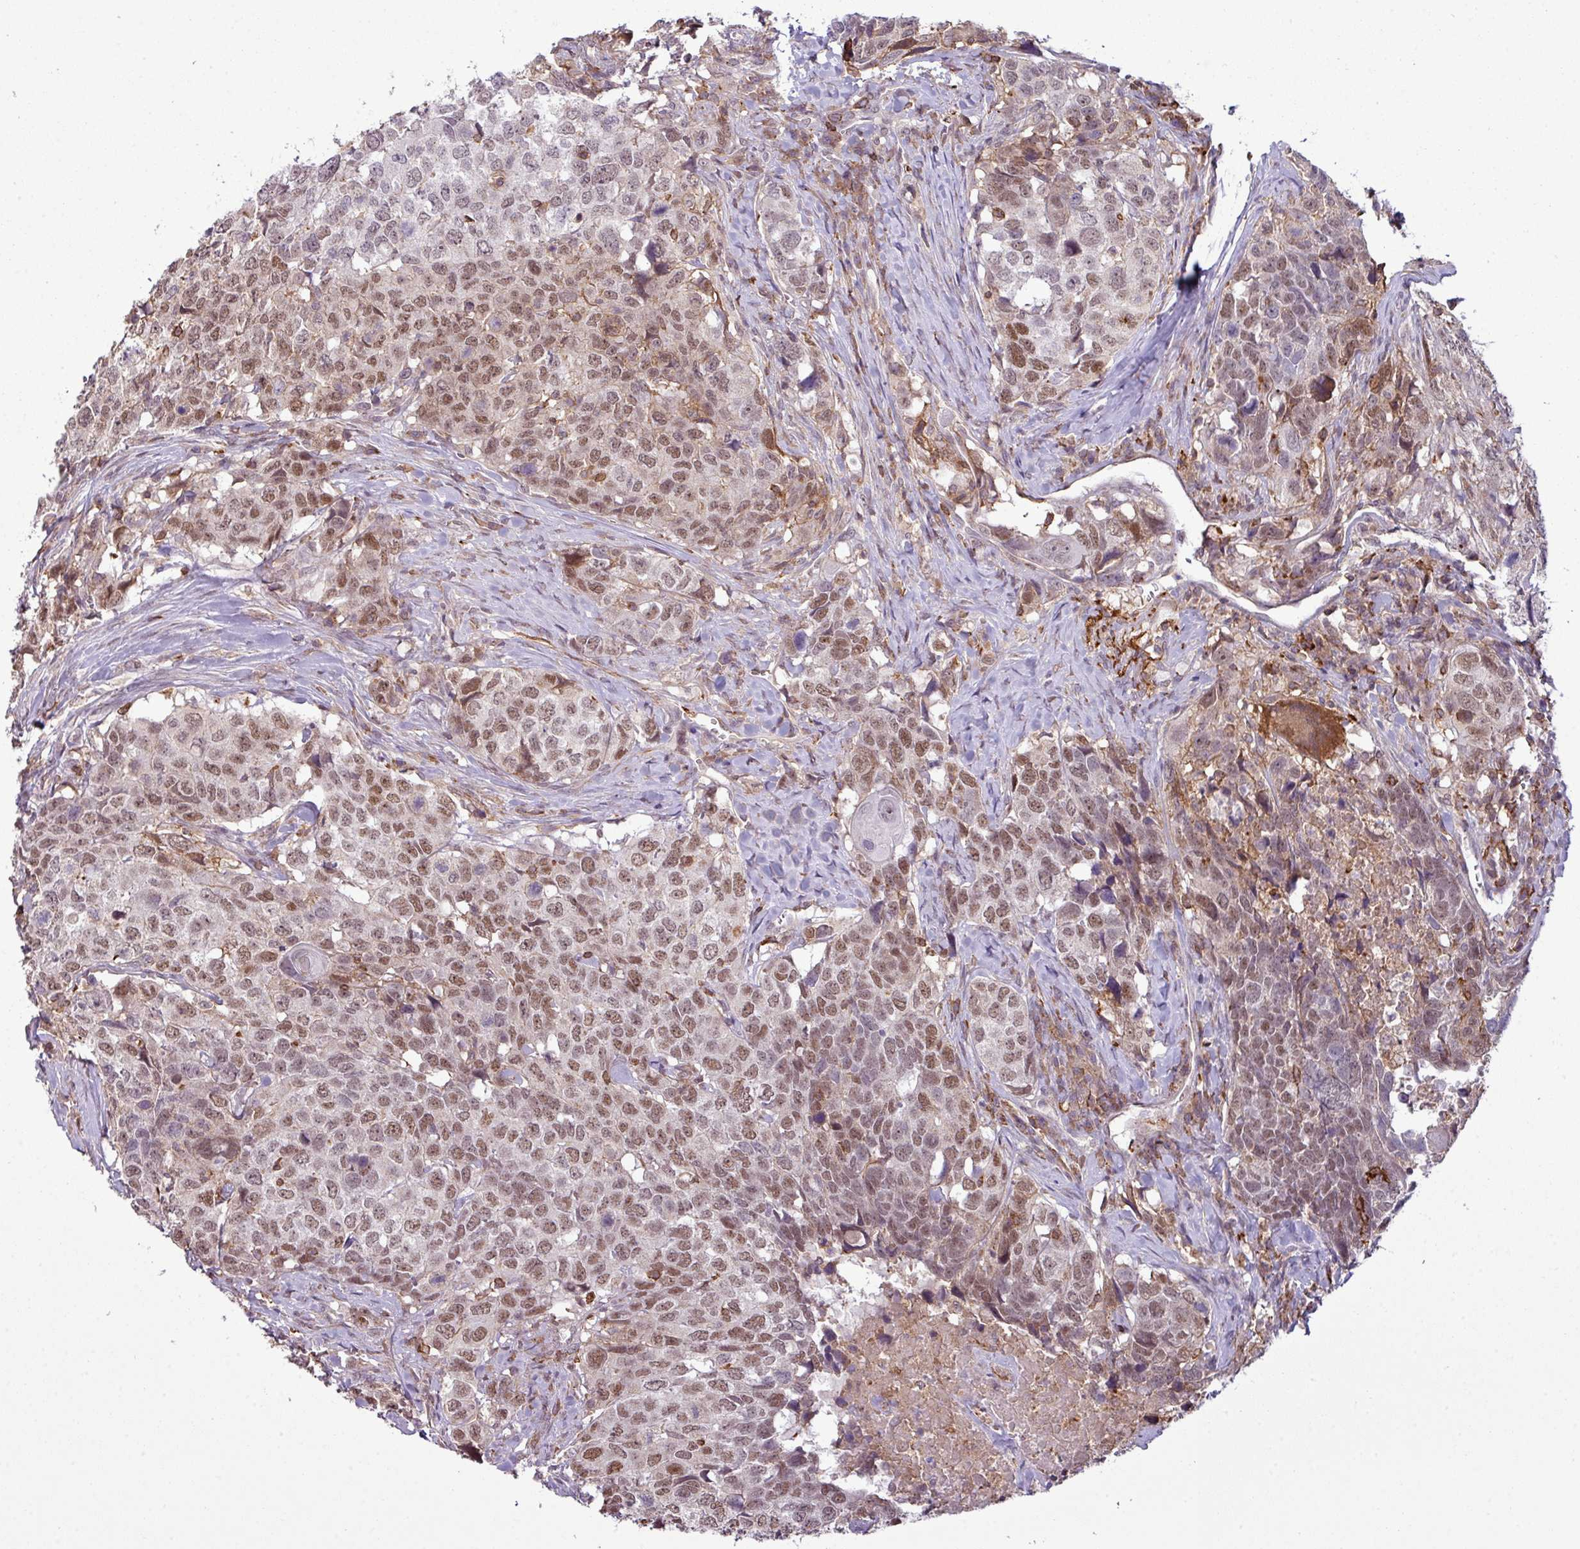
{"staining": {"intensity": "moderate", "quantity": ">75%", "location": "nuclear"}, "tissue": "head and neck cancer", "cell_type": "Tumor cells", "image_type": "cancer", "snomed": [{"axis": "morphology", "description": "Normal tissue, NOS"}, {"axis": "morphology", "description": "Squamous cell carcinoma, NOS"}, {"axis": "topography", "description": "Skeletal muscle"}, {"axis": "topography", "description": "Vascular tissue"}, {"axis": "topography", "description": "Peripheral nerve tissue"}, {"axis": "topography", "description": "Head-Neck"}], "caption": "Tumor cells display medium levels of moderate nuclear expression in about >75% of cells in squamous cell carcinoma (head and neck). (brown staining indicates protein expression, while blue staining denotes nuclei).", "gene": "ZC2HC1C", "patient": {"sex": "male", "age": 66}}